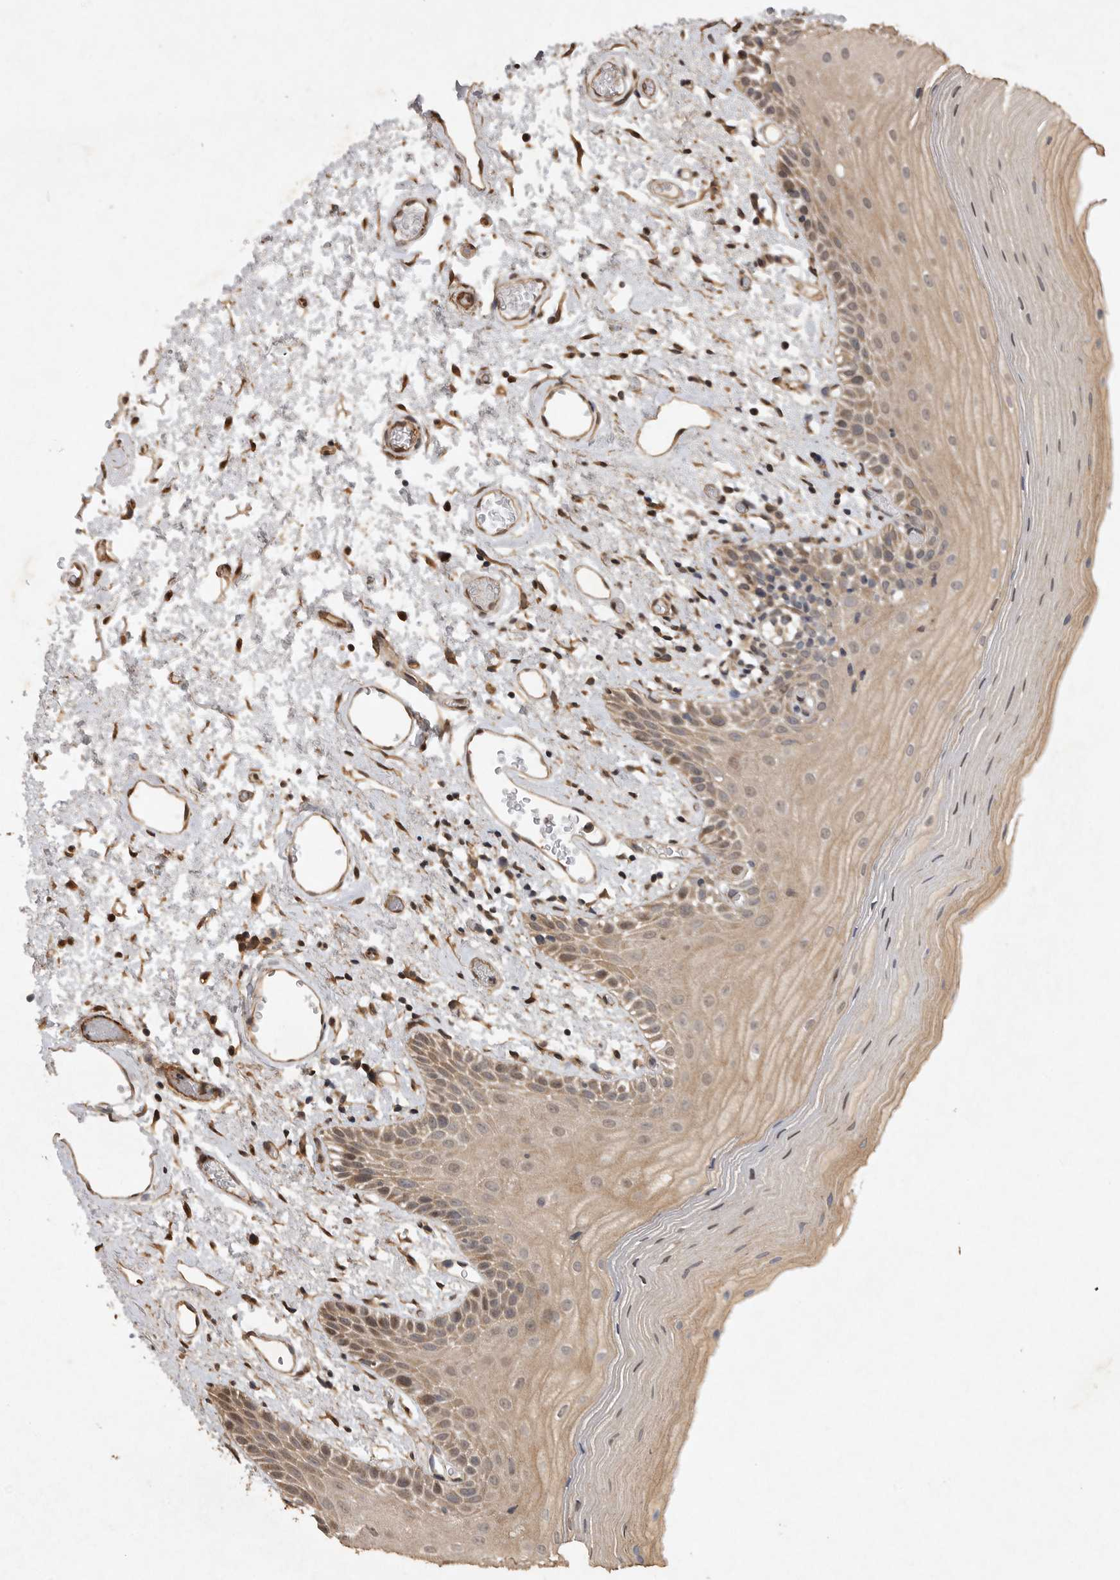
{"staining": {"intensity": "moderate", "quantity": "25%-75%", "location": "cytoplasmic/membranous"}, "tissue": "oral mucosa", "cell_type": "Squamous epithelial cells", "image_type": "normal", "snomed": [{"axis": "morphology", "description": "Normal tissue, NOS"}, {"axis": "topography", "description": "Oral tissue"}], "caption": "DAB immunohistochemical staining of normal oral mucosa demonstrates moderate cytoplasmic/membranous protein positivity in about 25%-75% of squamous epithelial cells. The staining was performed using DAB (3,3'-diaminobenzidine) to visualize the protein expression in brown, while the nuclei were stained in blue with hematoxylin (Magnification: 20x).", "gene": "EDEM3", "patient": {"sex": "male", "age": 52}}